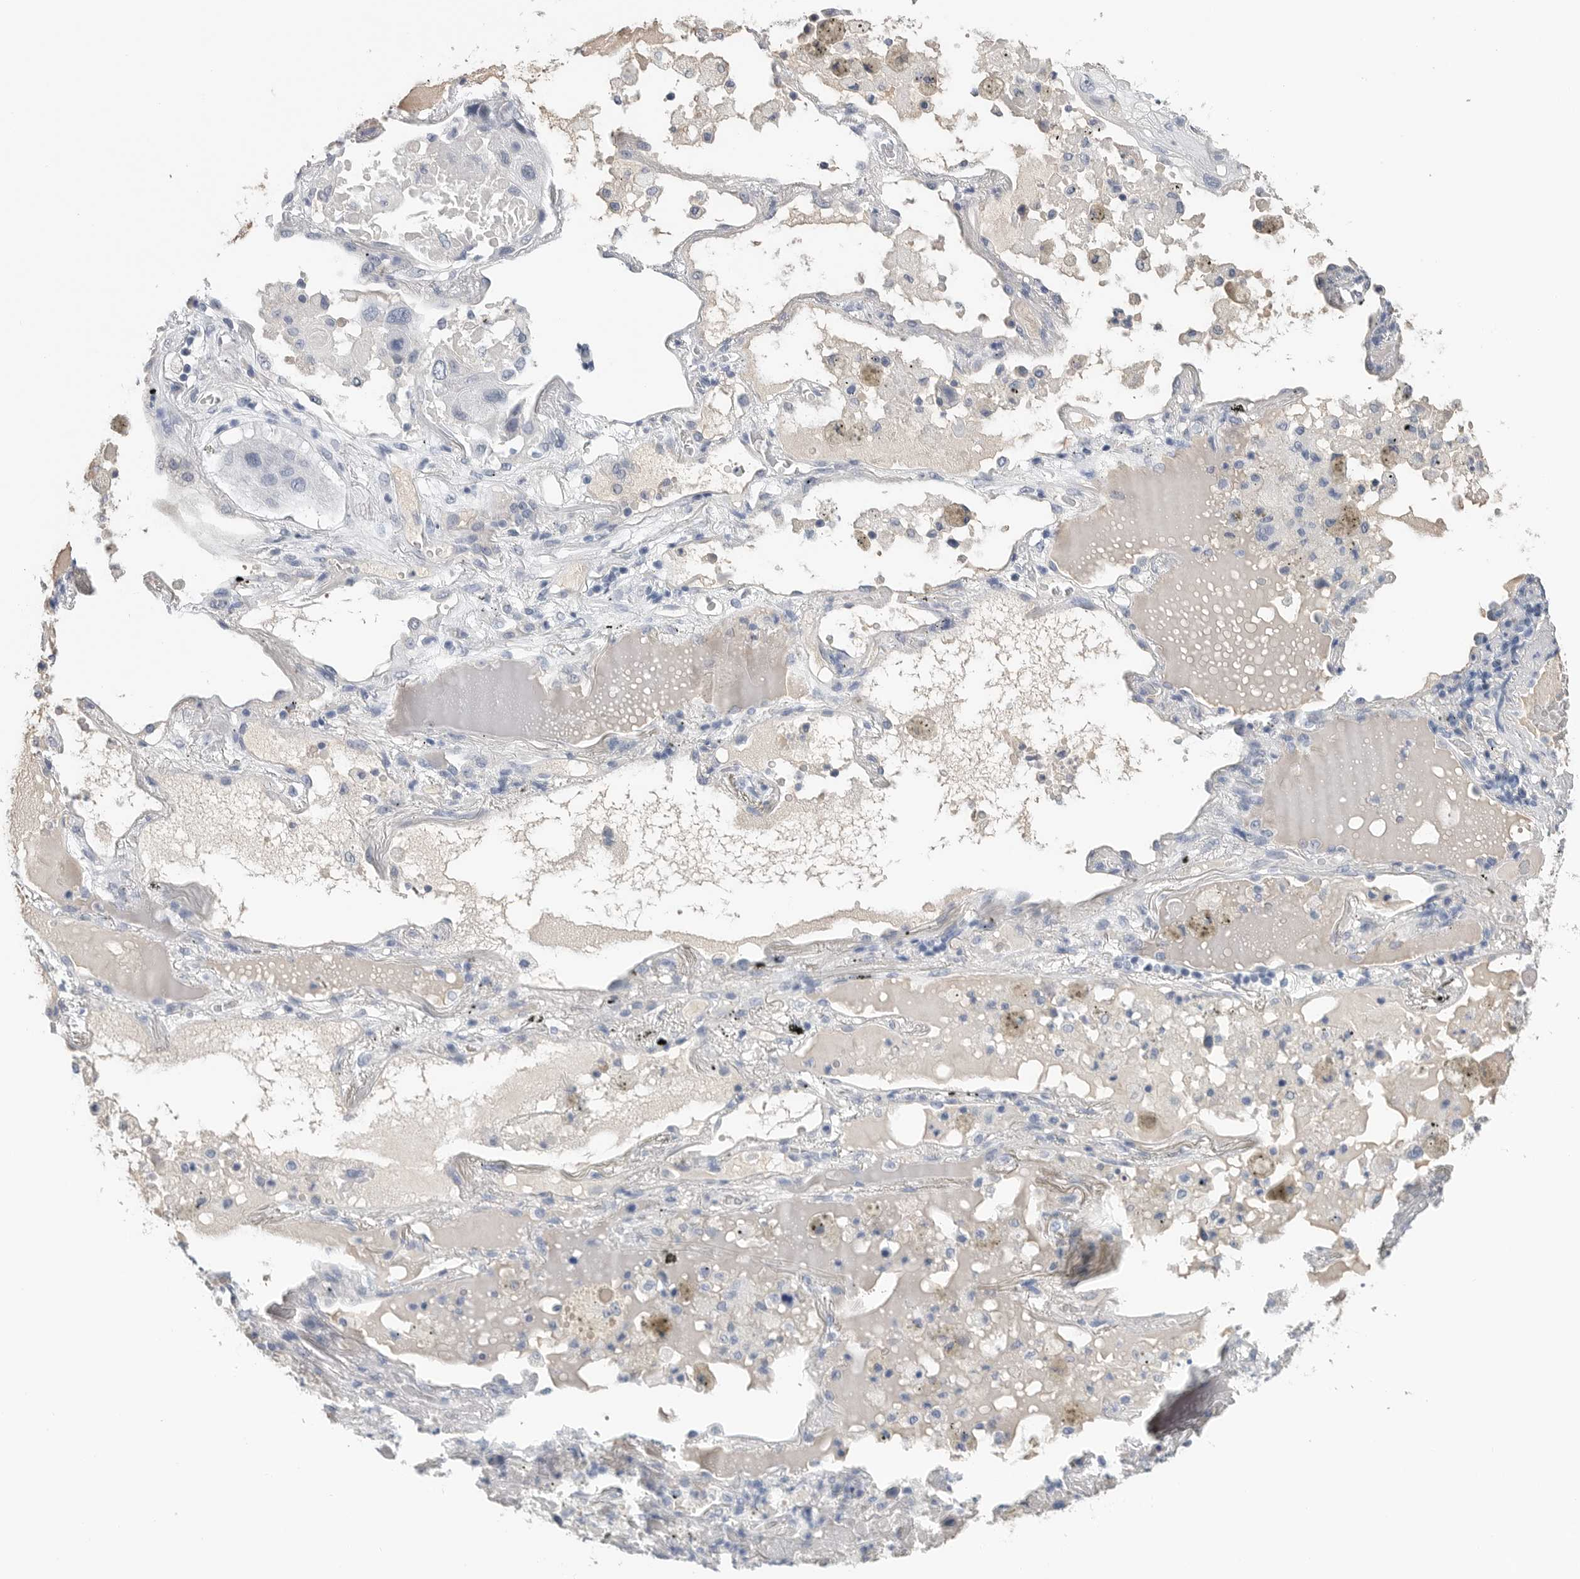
{"staining": {"intensity": "negative", "quantity": "none", "location": "none"}, "tissue": "lung cancer", "cell_type": "Tumor cells", "image_type": "cancer", "snomed": [{"axis": "morphology", "description": "Squamous cell carcinoma, NOS"}, {"axis": "topography", "description": "Lung"}], "caption": "This is a micrograph of immunohistochemistry (IHC) staining of squamous cell carcinoma (lung), which shows no expression in tumor cells. Nuclei are stained in blue.", "gene": "FABP6", "patient": {"sex": "male", "age": 57}}